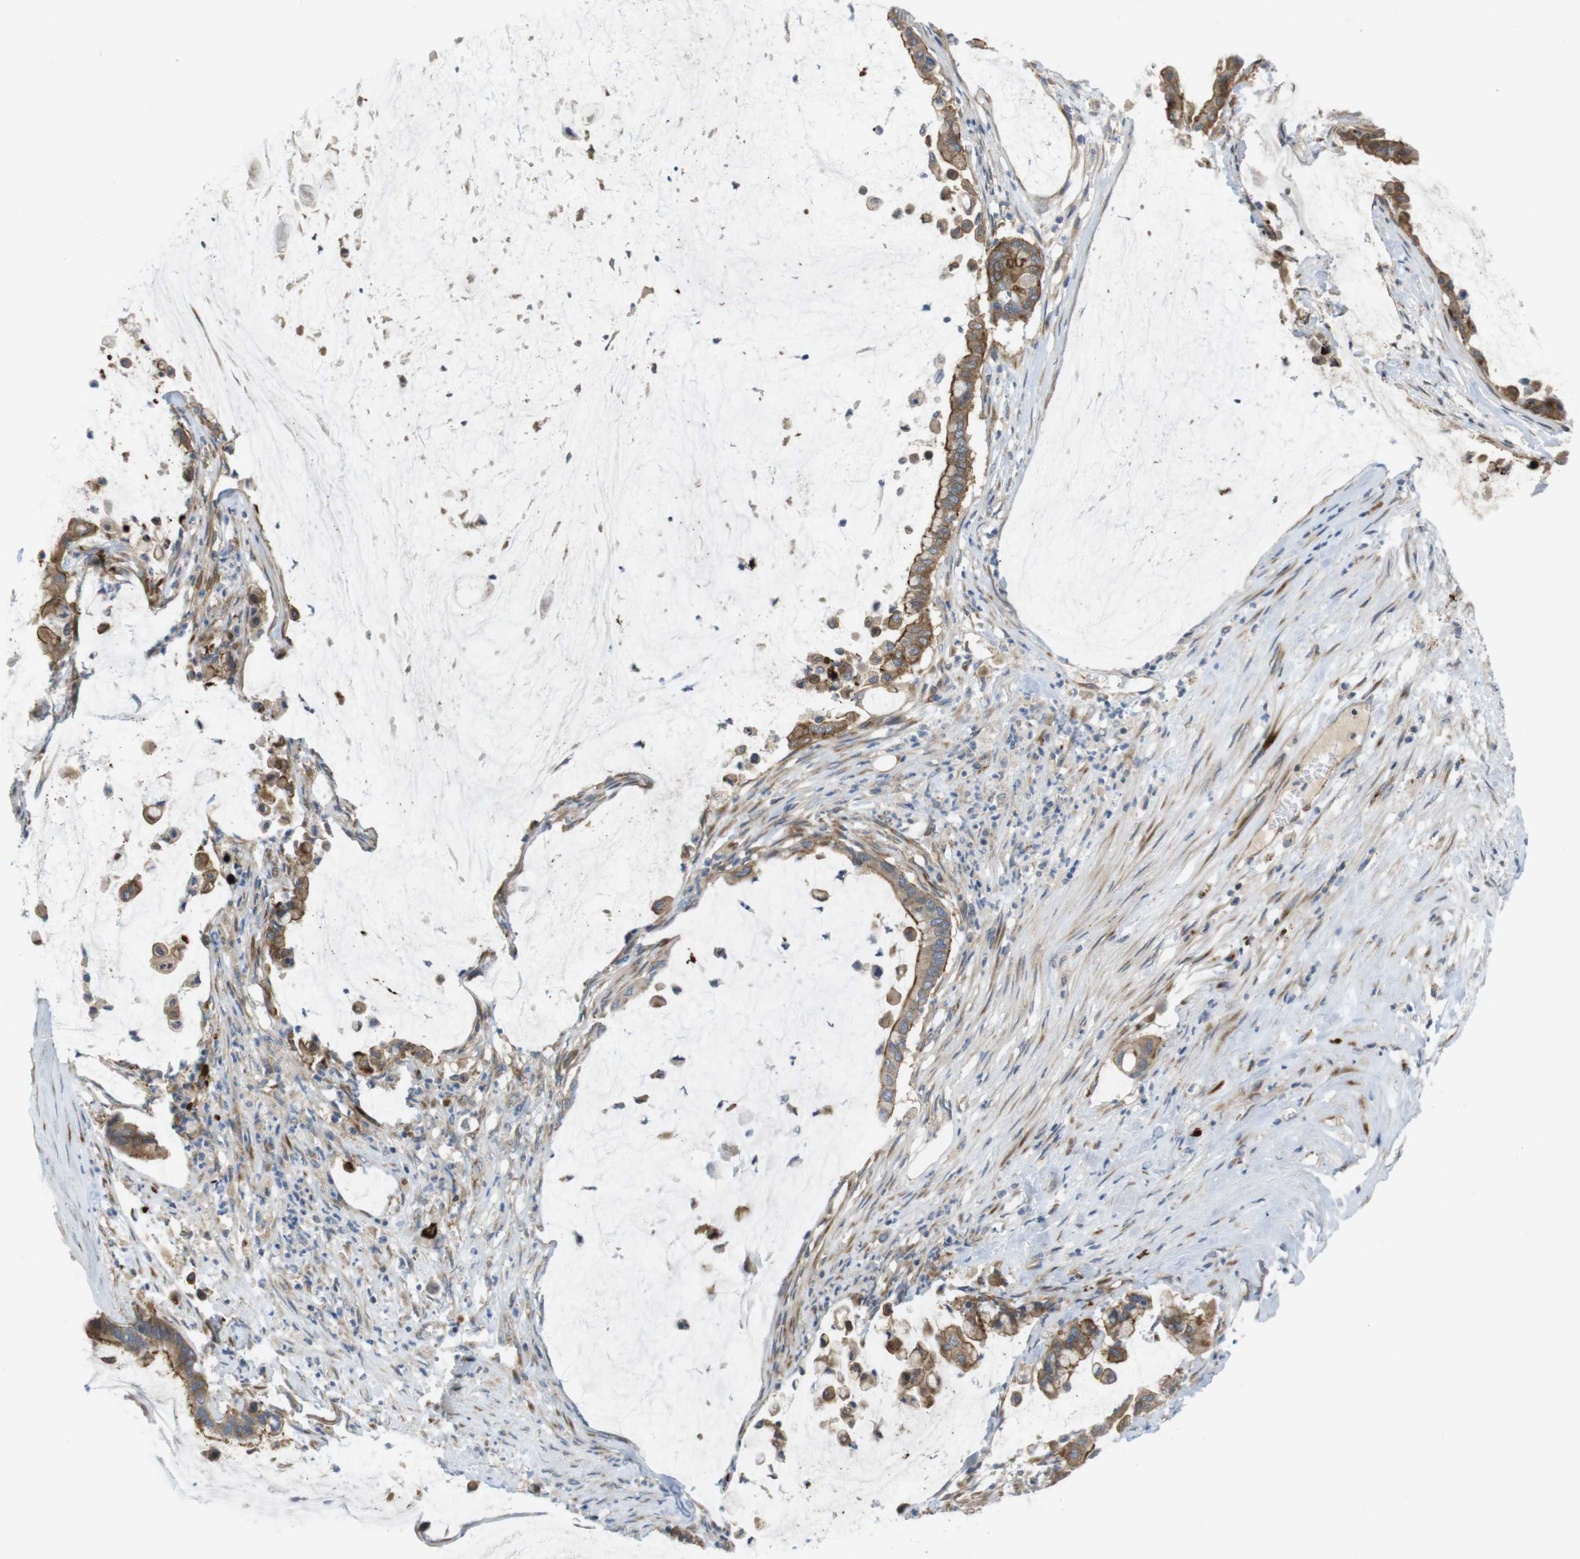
{"staining": {"intensity": "moderate", "quantity": ">75%", "location": "cytoplasmic/membranous"}, "tissue": "pancreatic cancer", "cell_type": "Tumor cells", "image_type": "cancer", "snomed": [{"axis": "morphology", "description": "Adenocarcinoma, NOS"}, {"axis": "topography", "description": "Pancreas"}], "caption": "Immunohistochemistry micrograph of neoplastic tissue: human pancreatic adenocarcinoma stained using immunohistochemistry reveals medium levels of moderate protein expression localized specifically in the cytoplasmic/membranous of tumor cells, appearing as a cytoplasmic/membranous brown color.", "gene": "GJC3", "patient": {"sex": "male", "age": 41}}